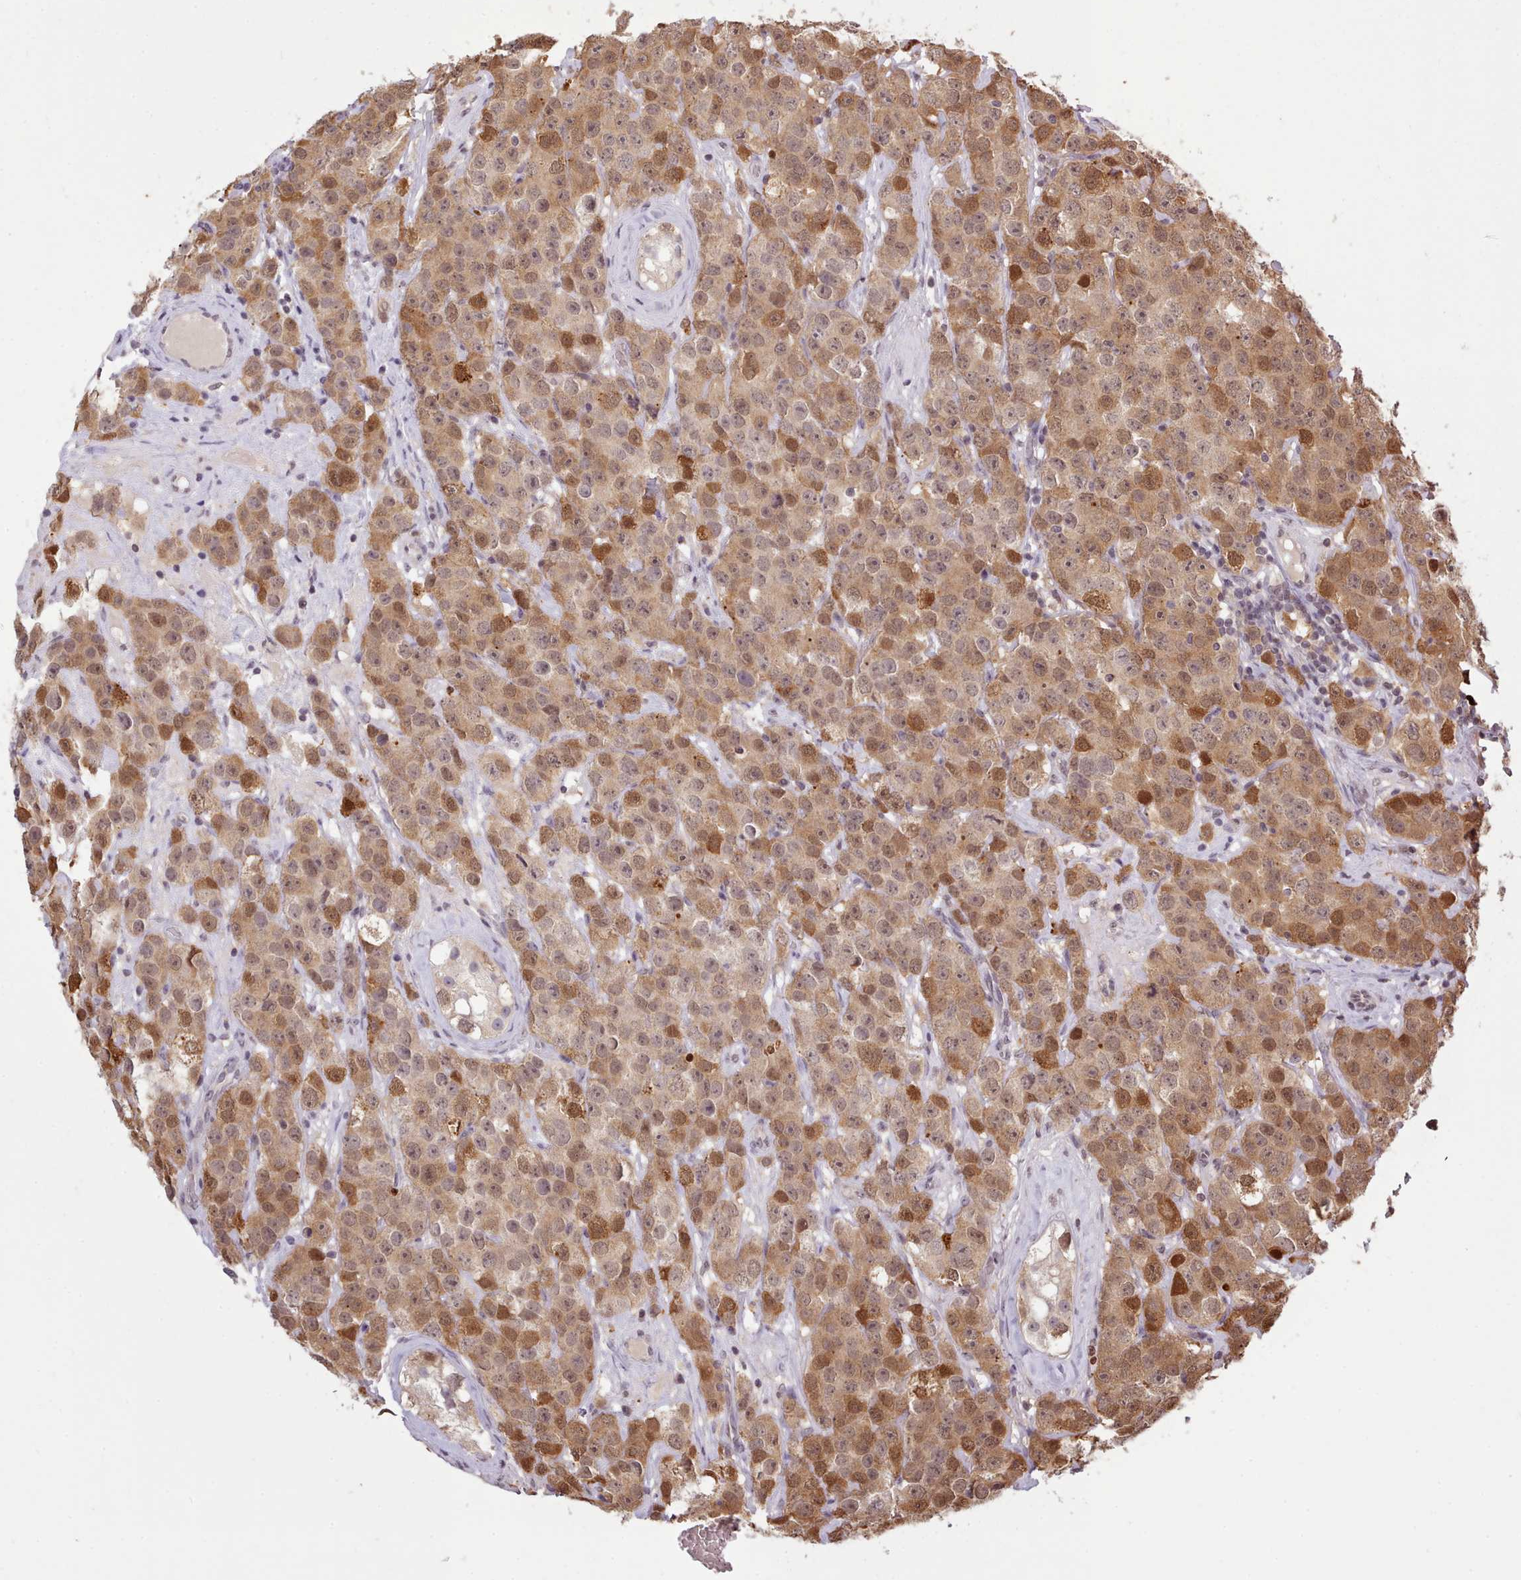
{"staining": {"intensity": "moderate", "quantity": ">75%", "location": "cytoplasmic/membranous,nuclear"}, "tissue": "testis cancer", "cell_type": "Tumor cells", "image_type": "cancer", "snomed": [{"axis": "morphology", "description": "Seminoma, NOS"}, {"axis": "topography", "description": "Testis"}], "caption": "IHC (DAB) staining of testis seminoma reveals moderate cytoplasmic/membranous and nuclear protein expression in about >75% of tumor cells.", "gene": "ARL17A", "patient": {"sex": "male", "age": 28}}